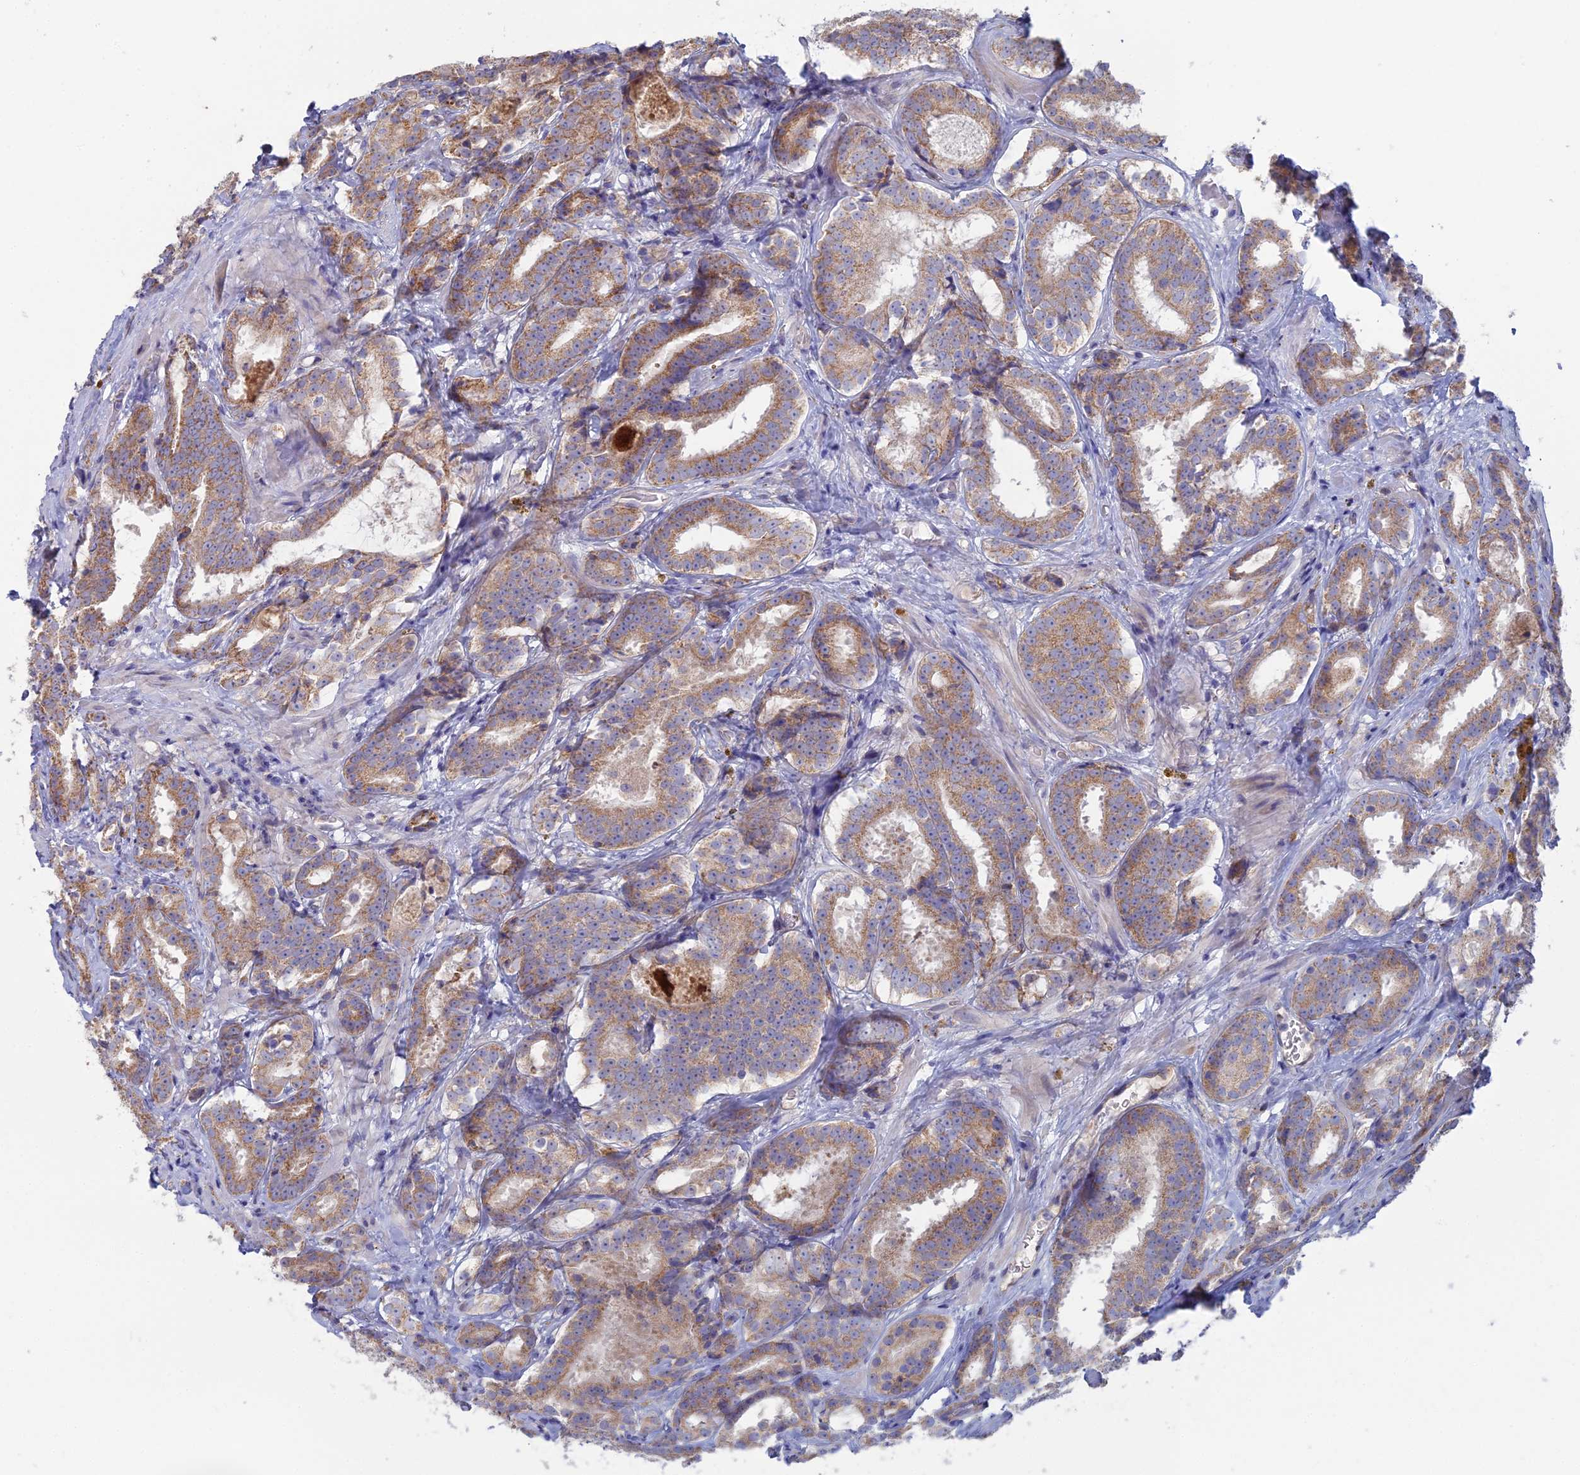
{"staining": {"intensity": "moderate", "quantity": ">75%", "location": "cytoplasmic/membranous"}, "tissue": "prostate cancer", "cell_type": "Tumor cells", "image_type": "cancer", "snomed": [{"axis": "morphology", "description": "Adenocarcinoma, High grade"}, {"axis": "topography", "description": "Prostate"}], "caption": "Moderate cytoplasmic/membranous protein staining is appreciated in about >75% of tumor cells in prostate cancer (high-grade adenocarcinoma).", "gene": "ARL16", "patient": {"sex": "male", "age": 57}}